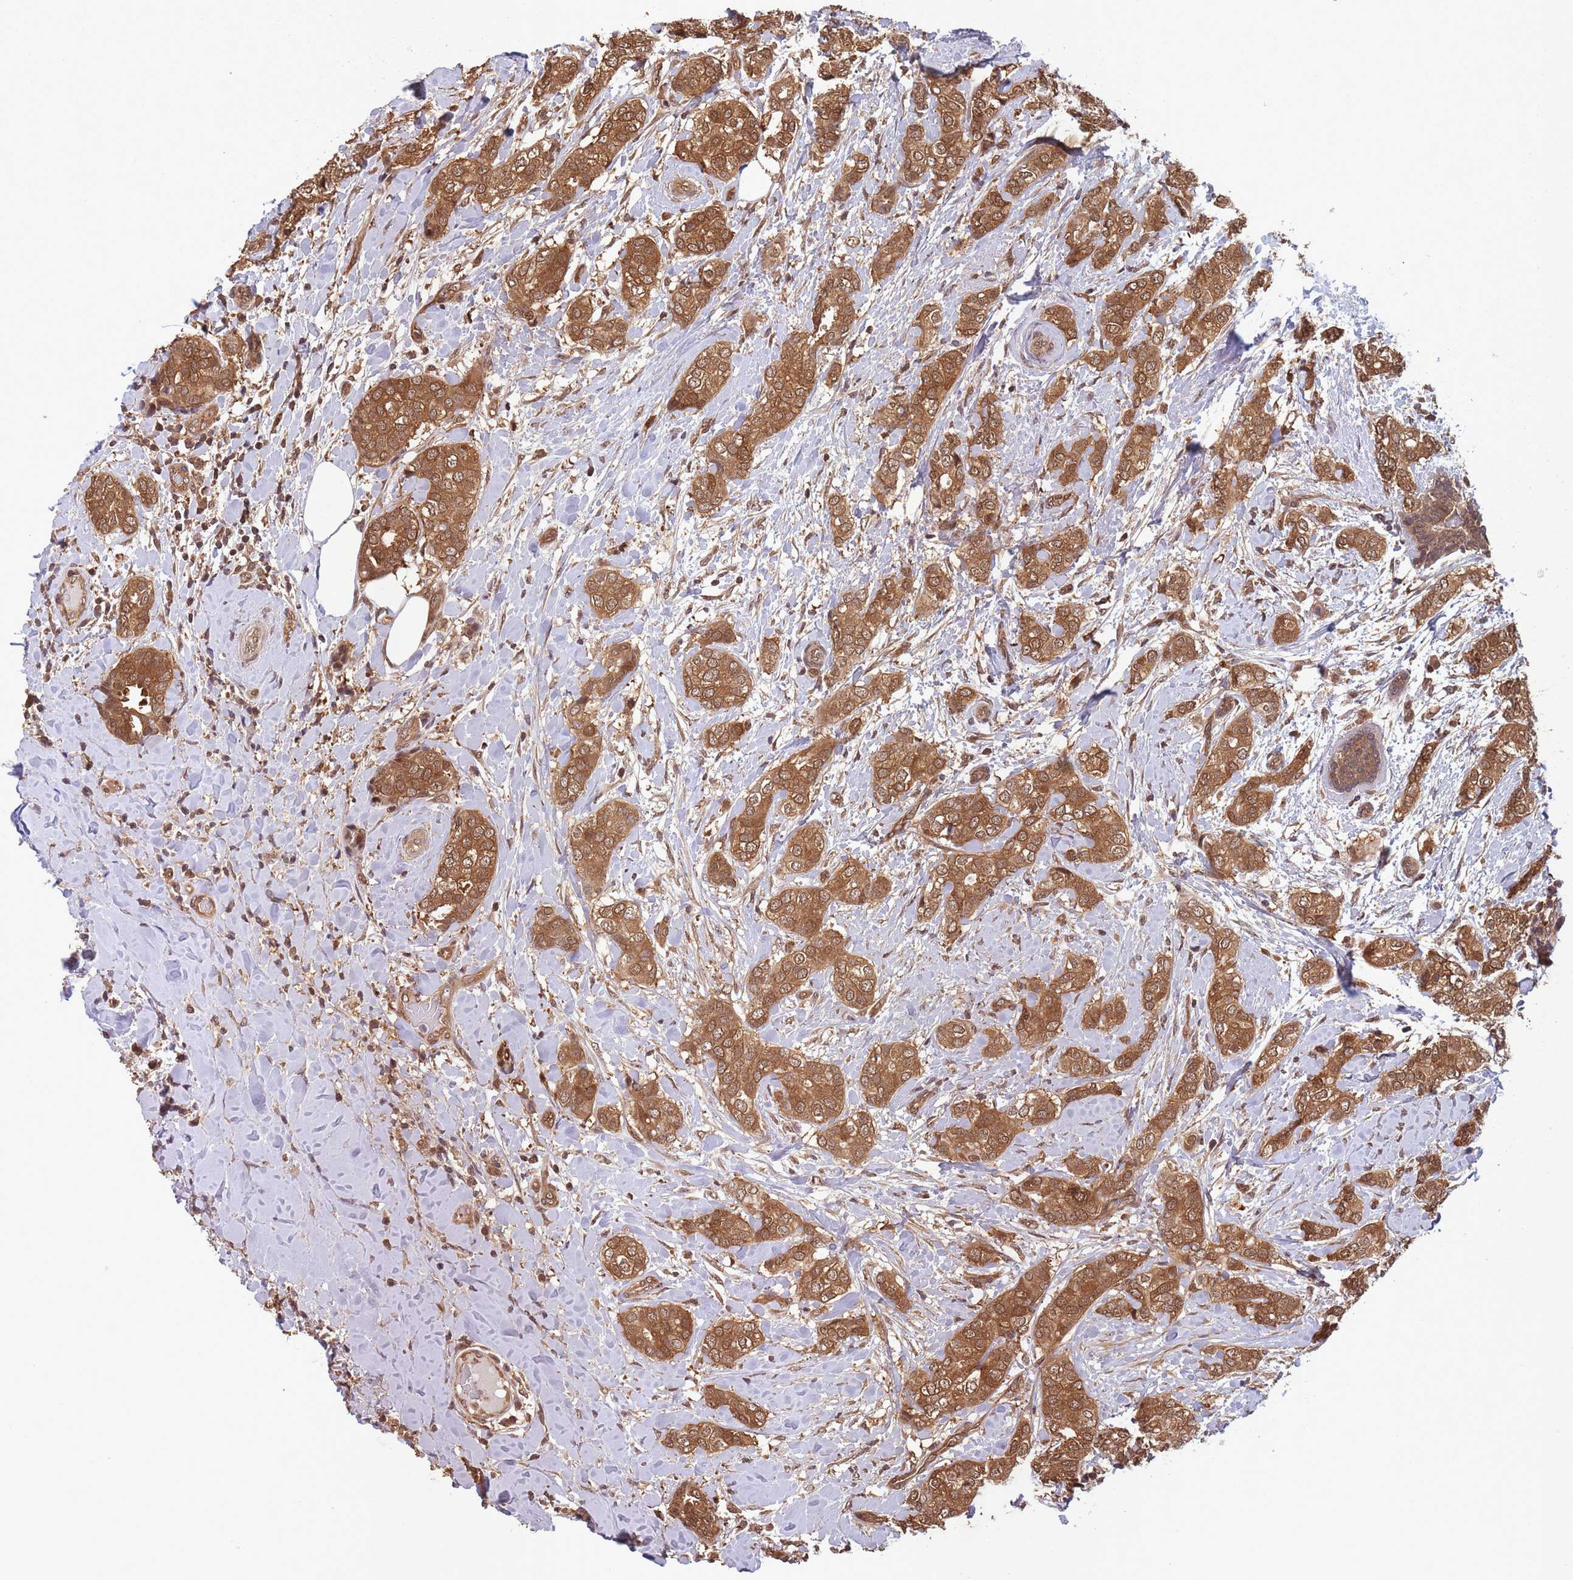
{"staining": {"intensity": "moderate", "quantity": ">75%", "location": "cytoplasmic/membranous"}, "tissue": "breast cancer", "cell_type": "Tumor cells", "image_type": "cancer", "snomed": [{"axis": "morphology", "description": "Duct carcinoma"}, {"axis": "topography", "description": "Breast"}], "caption": "This photomicrograph demonstrates breast cancer (intraductal carcinoma) stained with IHC to label a protein in brown. The cytoplasmic/membranous of tumor cells show moderate positivity for the protein. Nuclei are counter-stained blue.", "gene": "PPP6R3", "patient": {"sex": "female", "age": 73}}